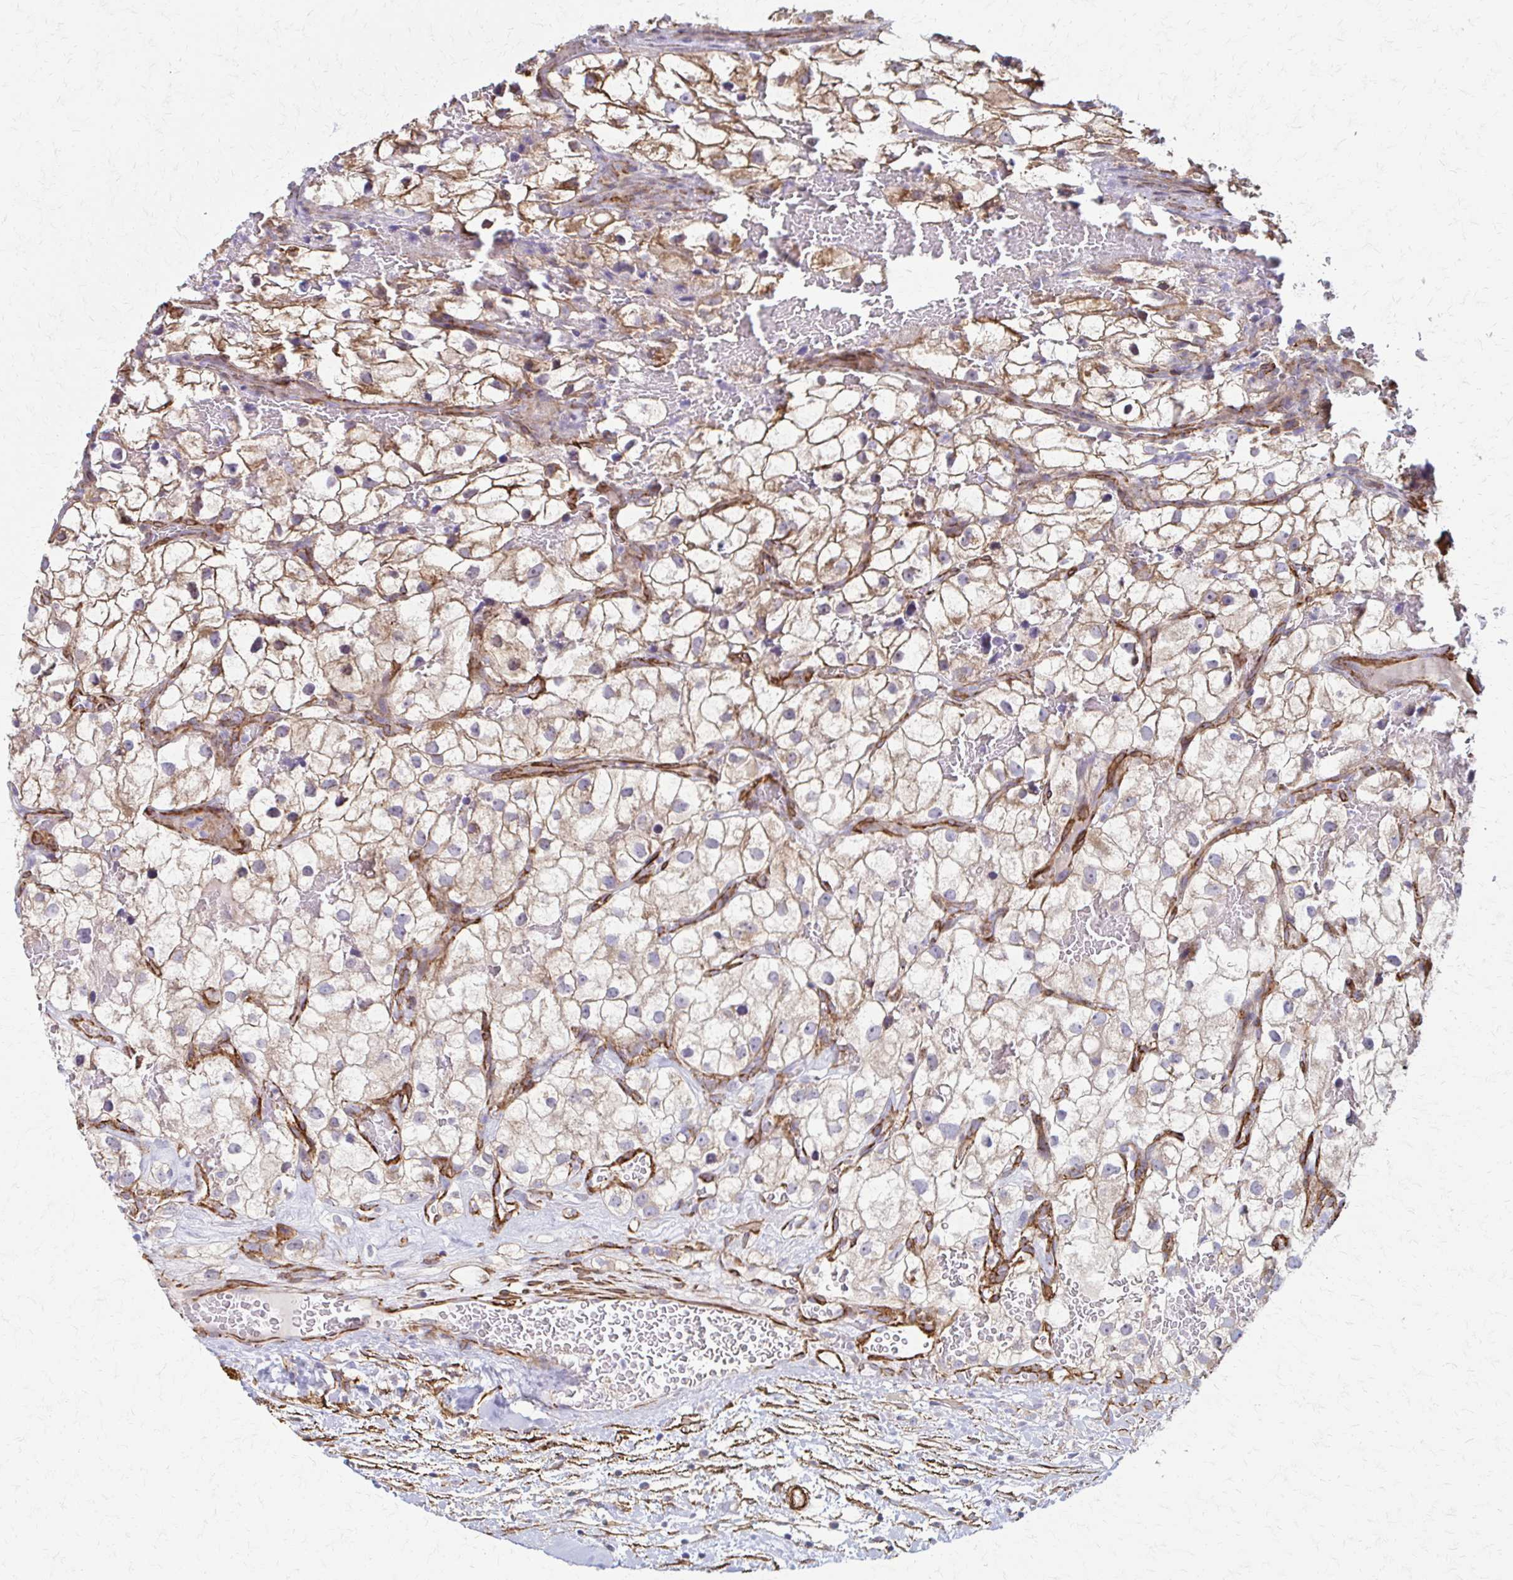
{"staining": {"intensity": "weak", "quantity": "<25%", "location": "cytoplasmic/membranous"}, "tissue": "renal cancer", "cell_type": "Tumor cells", "image_type": "cancer", "snomed": [{"axis": "morphology", "description": "Adenocarcinoma, NOS"}, {"axis": "topography", "description": "Kidney"}], "caption": "The image exhibits no staining of tumor cells in renal cancer.", "gene": "TIMMDC1", "patient": {"sex": "male", "age": 59}}